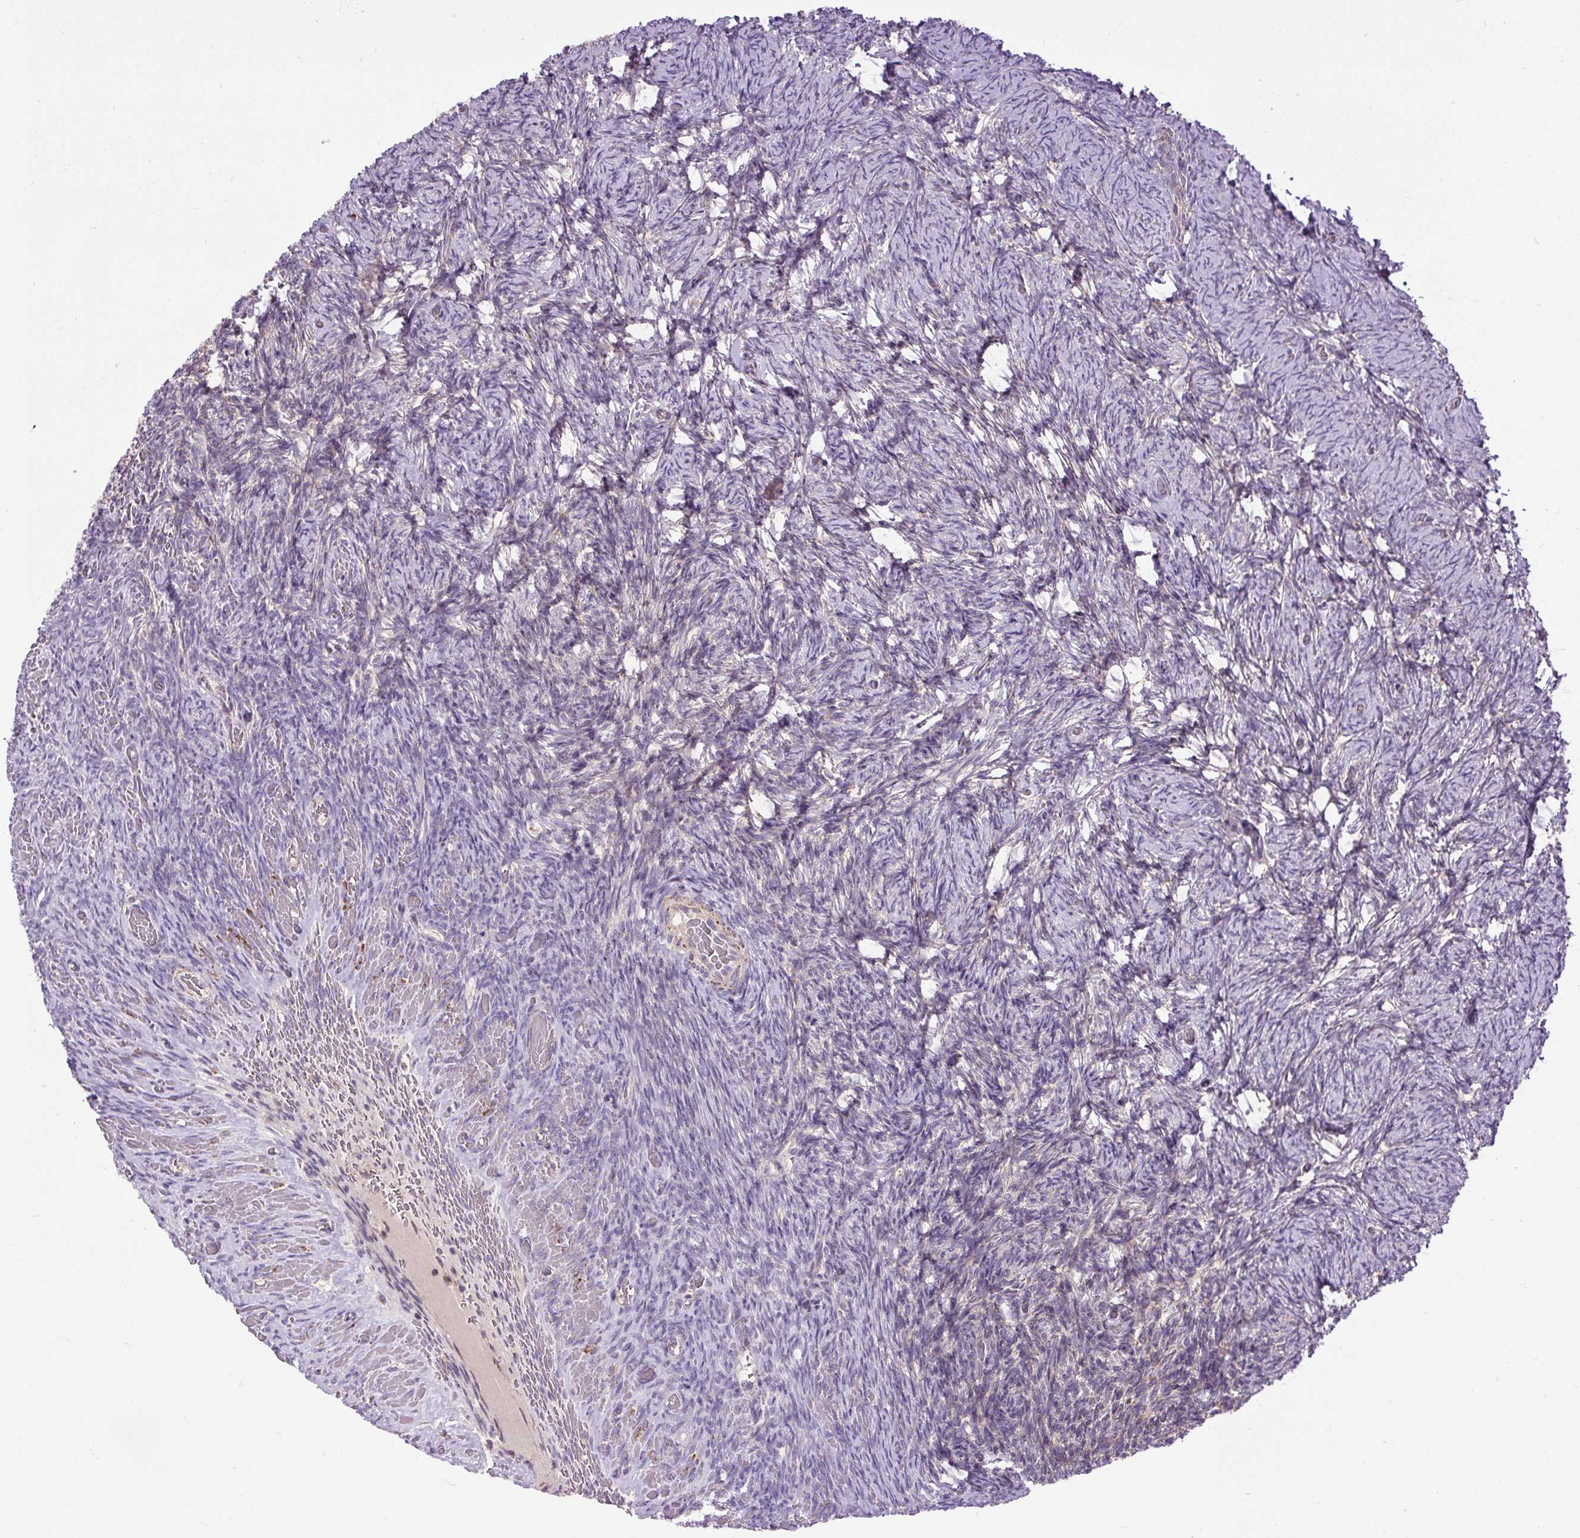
{"staining": {"intensity": "negative", "quantity": "none", "location": "none"}, "tissue": "ovary", "cell_type": "Ovarian stroma cells", "image_type": "normal", "snomed": [{"axis": "morphology", "description": "Normal tissue, NOS"}, {"axis": "topography", "description": "Ovary"}], "caption": "Micrograph shows no significant protein positivity in ovarian stroma cells of unremarkable ovary. The staining was performed using DAB to visualize the protein expression in brown, while the nuclei were stained in blue with hematoxylin (Magnification: 20x).", "gene": "TM2D3", "patient": {"sex": "female", "age": 34}}